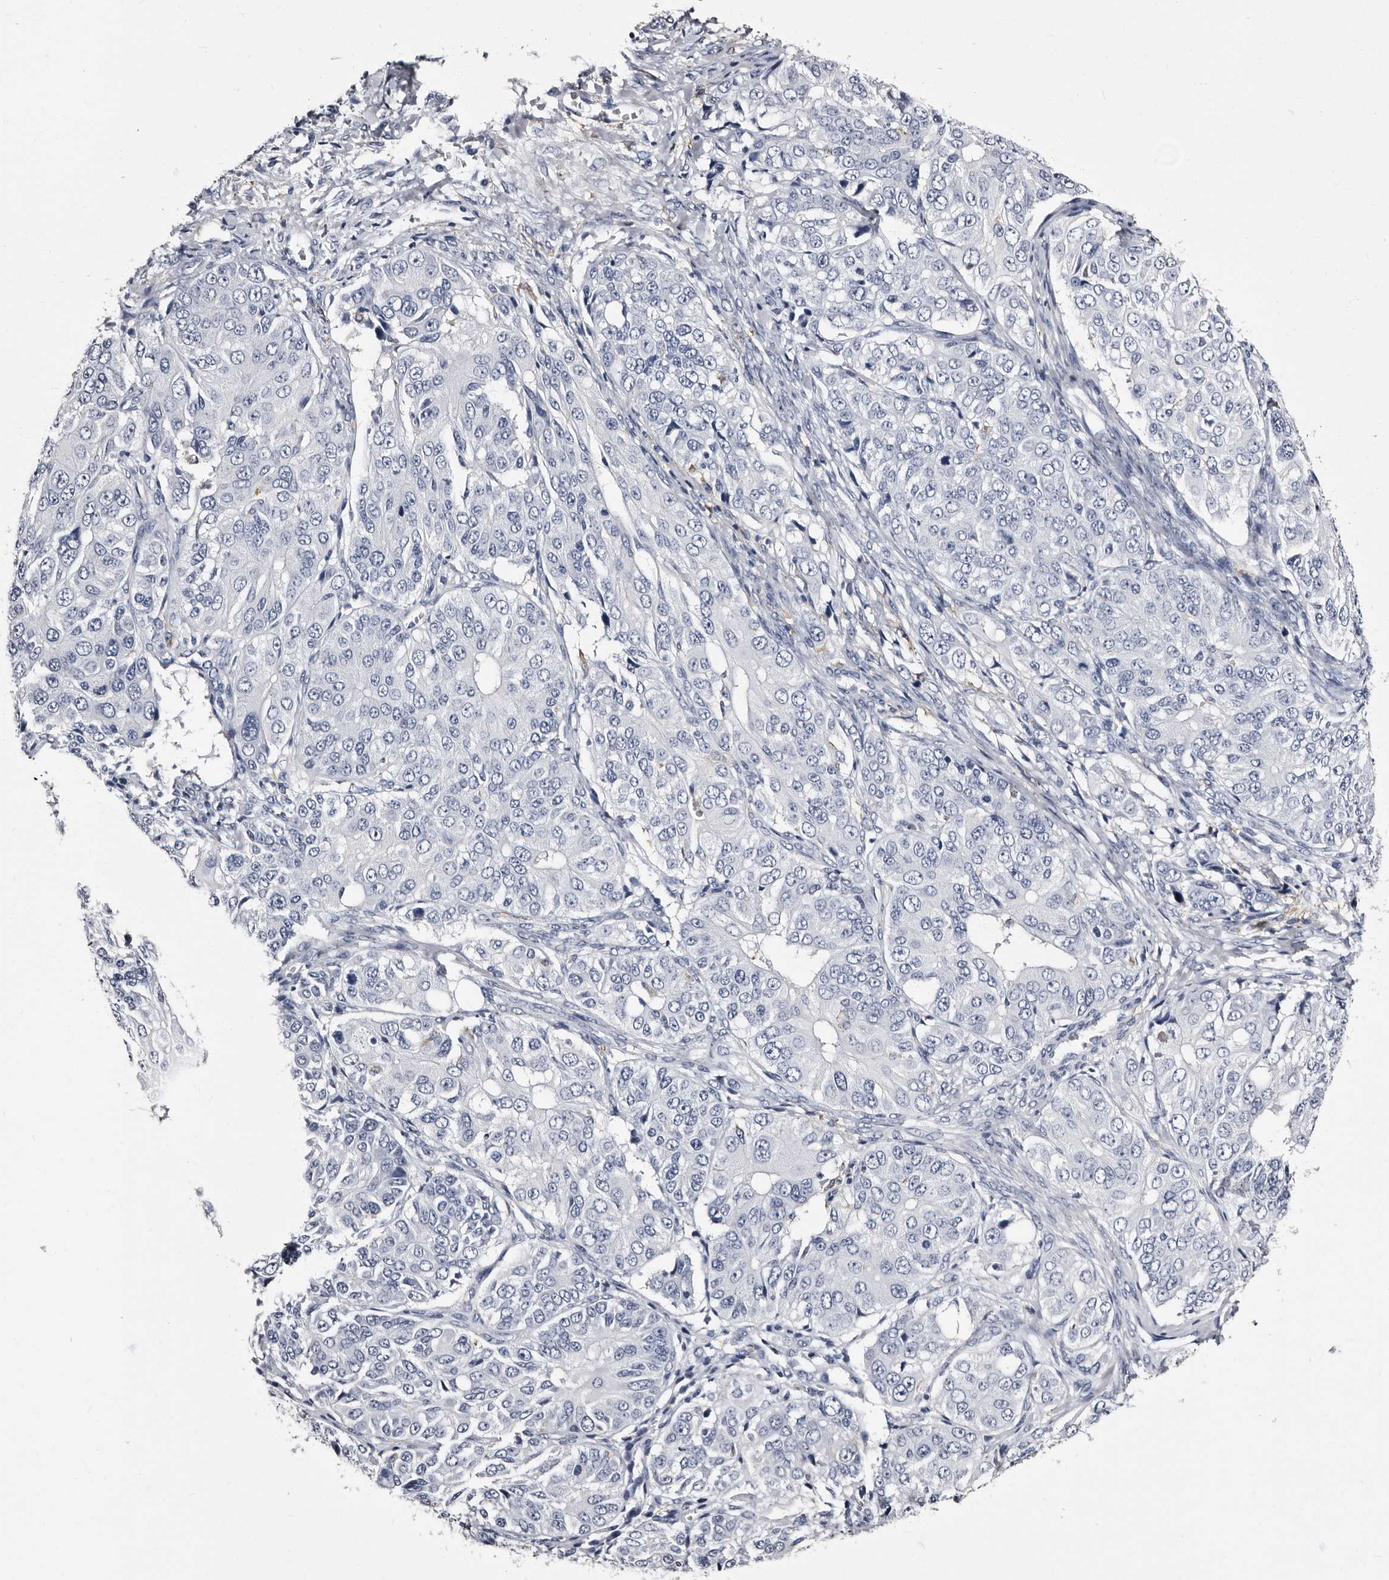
{"staining": {"intensity": "weak", "quantity": "<25%", "location": "cytoplasmic/membranous"}, "tissue": "ovarian cancer", "cell_type": "Tumor cells", "image_type": "cancer", "snomed": [{"axis": "morphology", "description": "Carcinoma, endometroid"}, {"axis": "topography", "description": "Ovary"}], "caption": "Tumor cells show no significant staining in ovarian endometroid carcinoma.", "gene": "EPB41L3", "patient": {"sex": "female", "age": 51}}